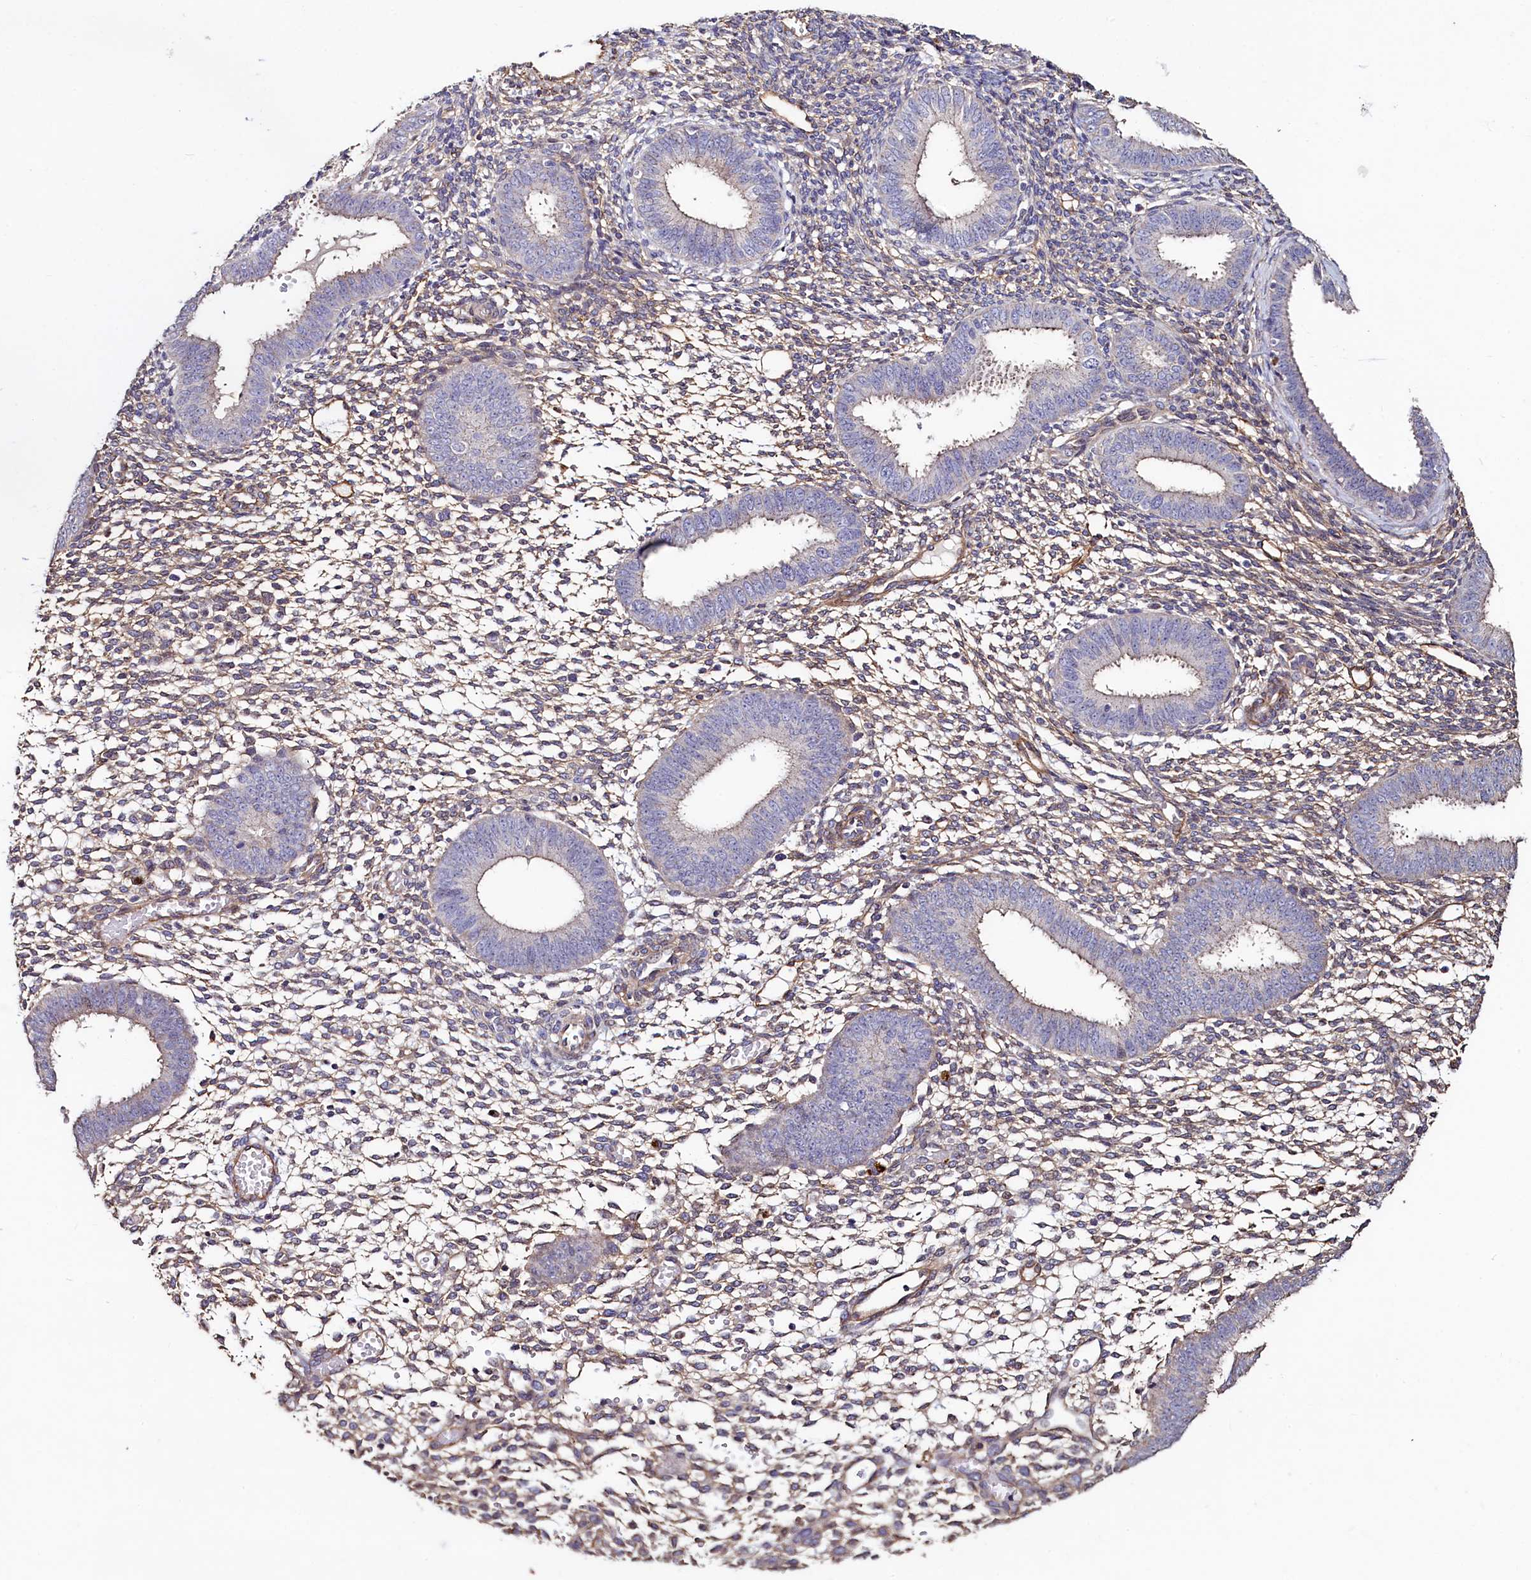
{"staining": {"intensity": "moderate", "quantity": "25%-75%", "location": "cytoplasmic/membranous"}, "tissue": "endometrium", "cell_type": "Cells in endometrial stroma", "image_type": "normal", "snomed": [{"axis": "morphology", "description": "Normal tissue, NOS"}, {"axis": "topography", "description": "Uterus"}, {"axis": "topography", "description": "Endometrium"}], "caption": "The immunohistochemical stain shows moderate cytoplasmic/membranous expression in cells in endometrial stroma of benign endometrium. (DAB (3,3'-diaminobenzidine) = brown stain, brightfield microscopy at high magnification).", "gene": "PALM", "patient": {"sex": "female", "age": 48}}